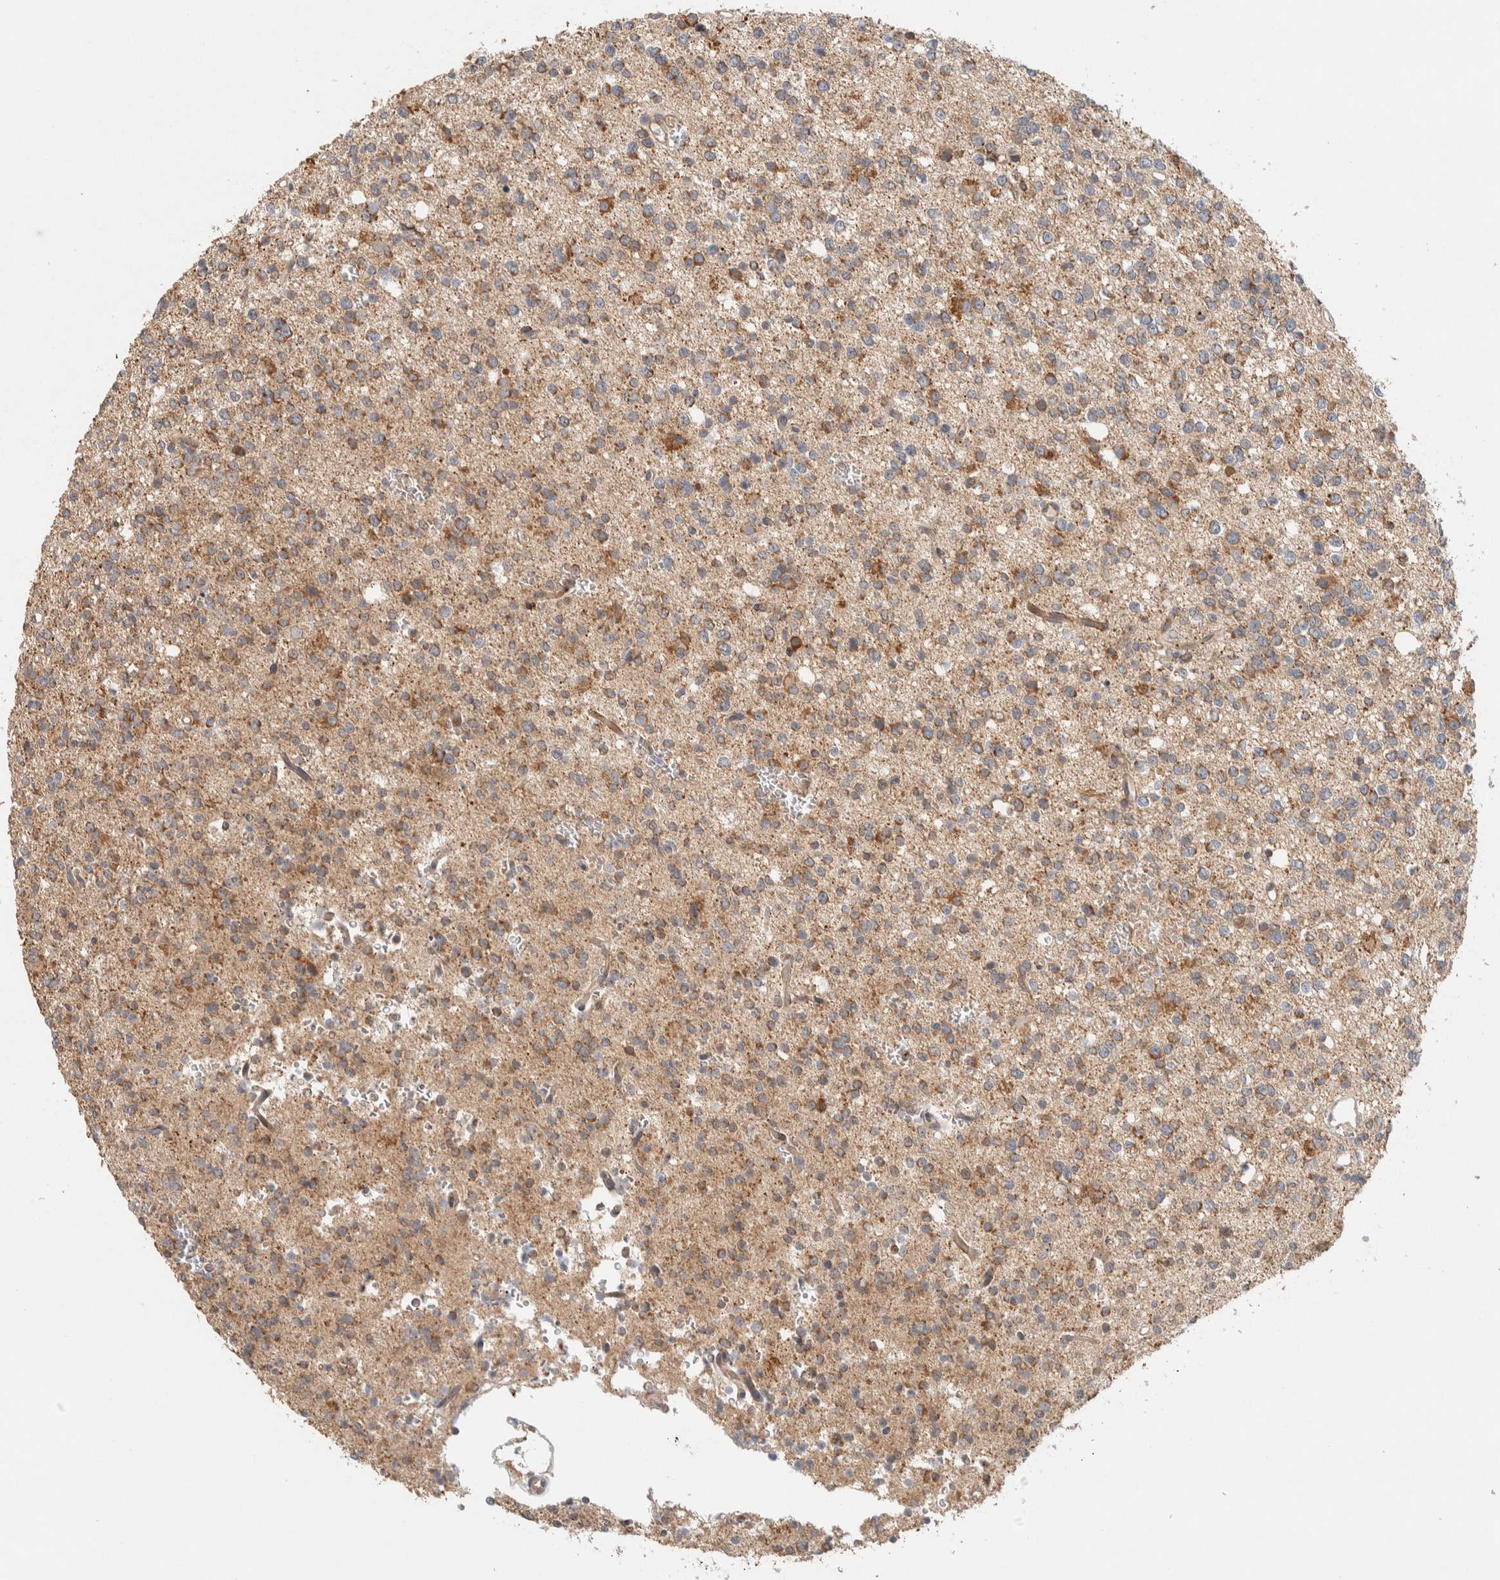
{"staining": {"intensity": "moderate", "quantity": ">75%", "location": "cytoplasmic/membranous"}, "tissue": "glioma", "cell_type": "Tumor cells", "image_type": "cancer", "snomed": [{"axis": "morphology", "description": "Glioma, malignant, High grade"}, {"axis": "topography", "description": "Brain"}], "caption": "A photomicrograph of human glioma stained for a protein exhibits moderate cytoplasmic/membranous brown staining in tumor cells.", "gene": "KIF9", "patient": {"sex": "female", "age": 62}}